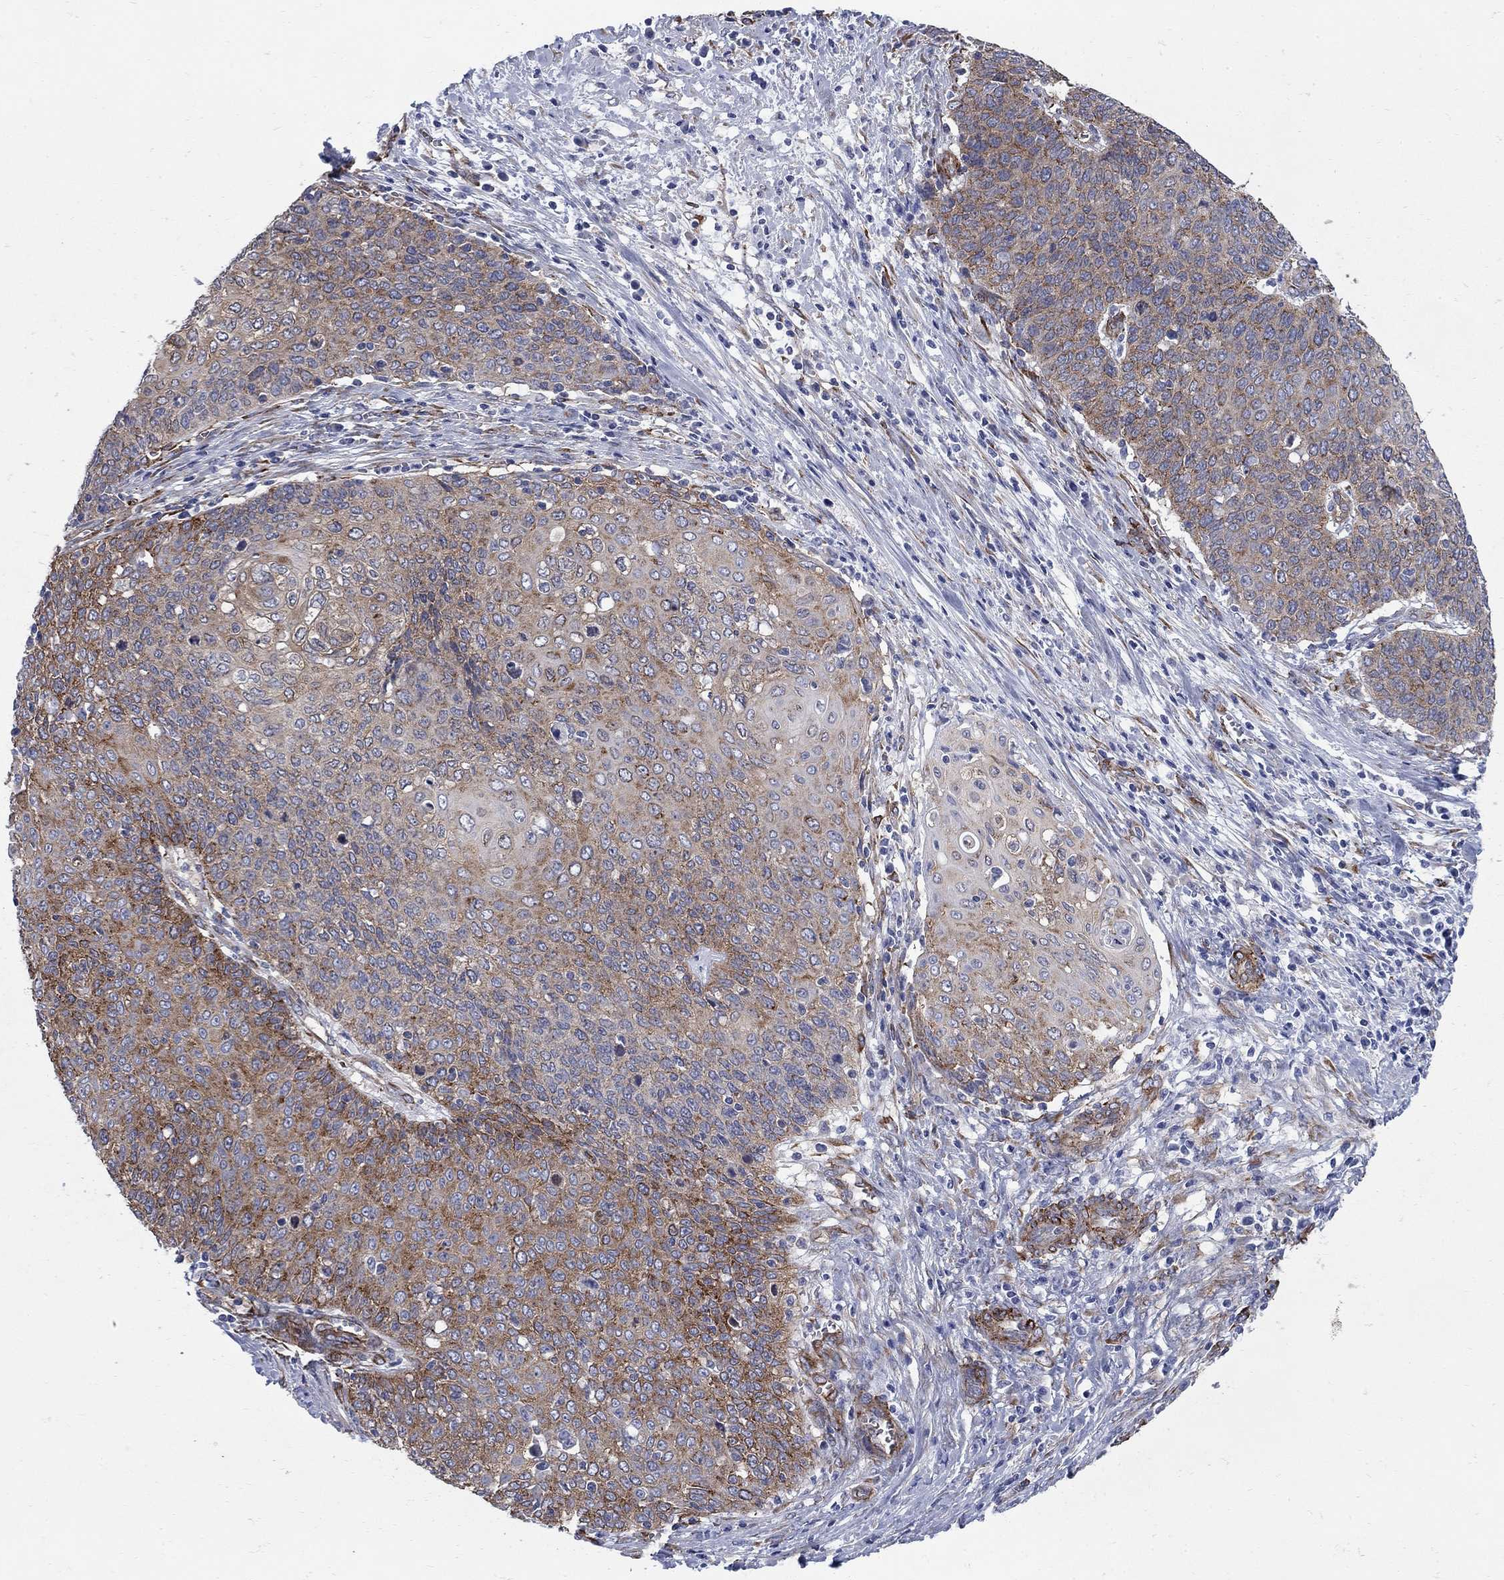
{"staining": {"intensity": "strong", "quantity": "<25%", "location": "cytoplasmic/membranous"}, "tissue": "cervical cancer", "cell_type": "Tumor cells", "image_type": "cancer", "snomed": [{"axis": "morphology", "description": "Squamous cell carcinoma, NOS"}, {"axis": "topography", "description": "Cervix"}], "caption": "Protein staining demonstrates strong cytoplasmic/membranous staining in approximately <25% of tumor cells in squamous cell carcinoma (cervical).", "gene": "SEPTIN8", "patient": {"sex": "female", "age": 39}}